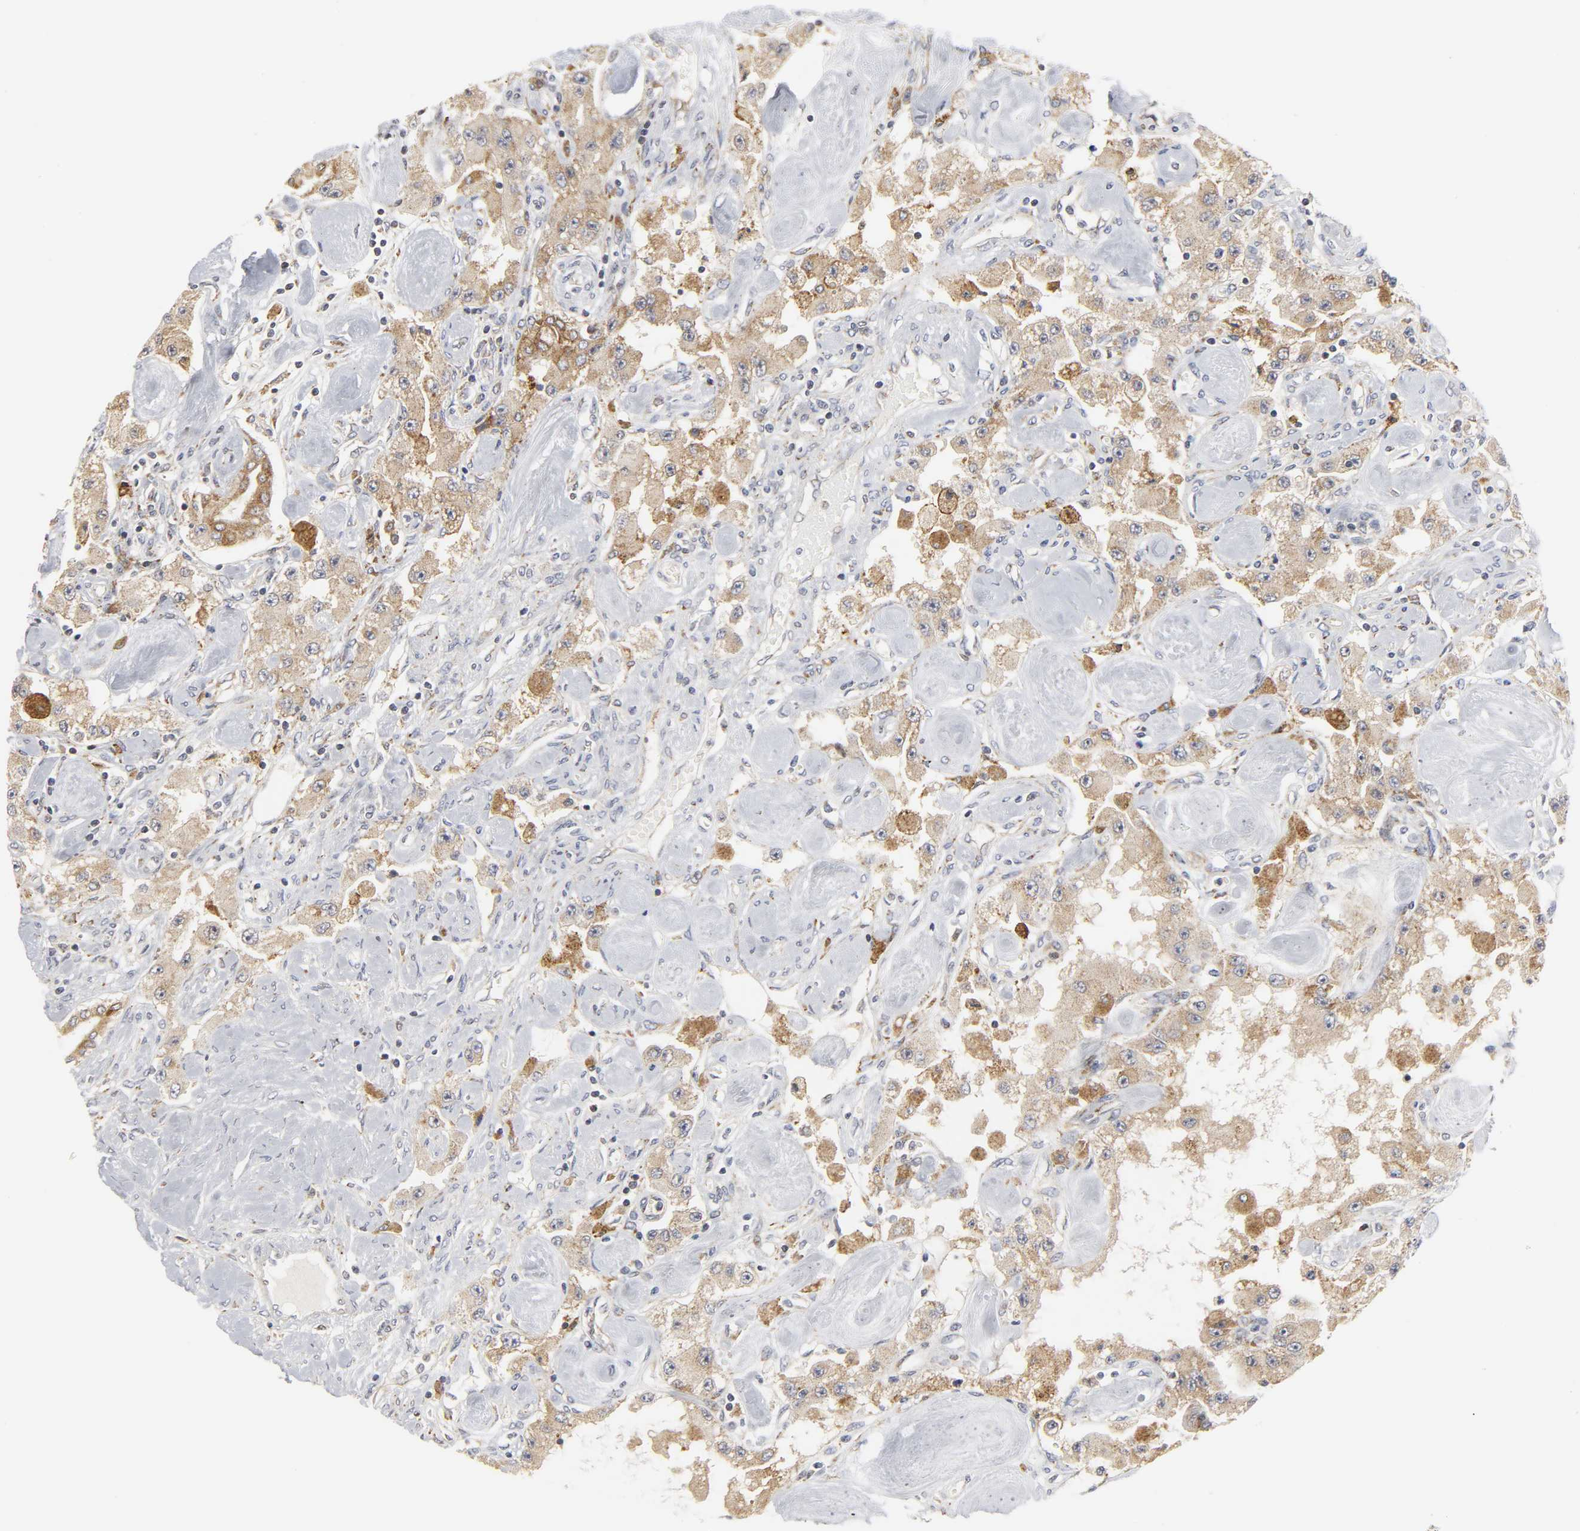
{"staining": {"intensity": "moderate", "quantity": ">75%", "location": "cytoplasmic/membranous"}, "tissue": "carcinoid", "cell_type": "Tumor cells", "image_type": "cancer", "snomed": [{"axis": "morphology", "description": "Carcinoid, malignant, NOS"}, {"axis": "topography", "description": "Pancreas"}], "caption": "Immunohistochemistry staining of carcinoid, which shows medium levels of moderate cytoplasmic/membranous staining in approximately >75% of tumor cells indicating moderate cytoplasmic/membranous protein positivity. The staining was performed using DAB (brown) for protein detection and nuclei were counterstained in hematoxylin (blue).", "gene": "BAX", "patient": {"sex": "male", "age": 41}}